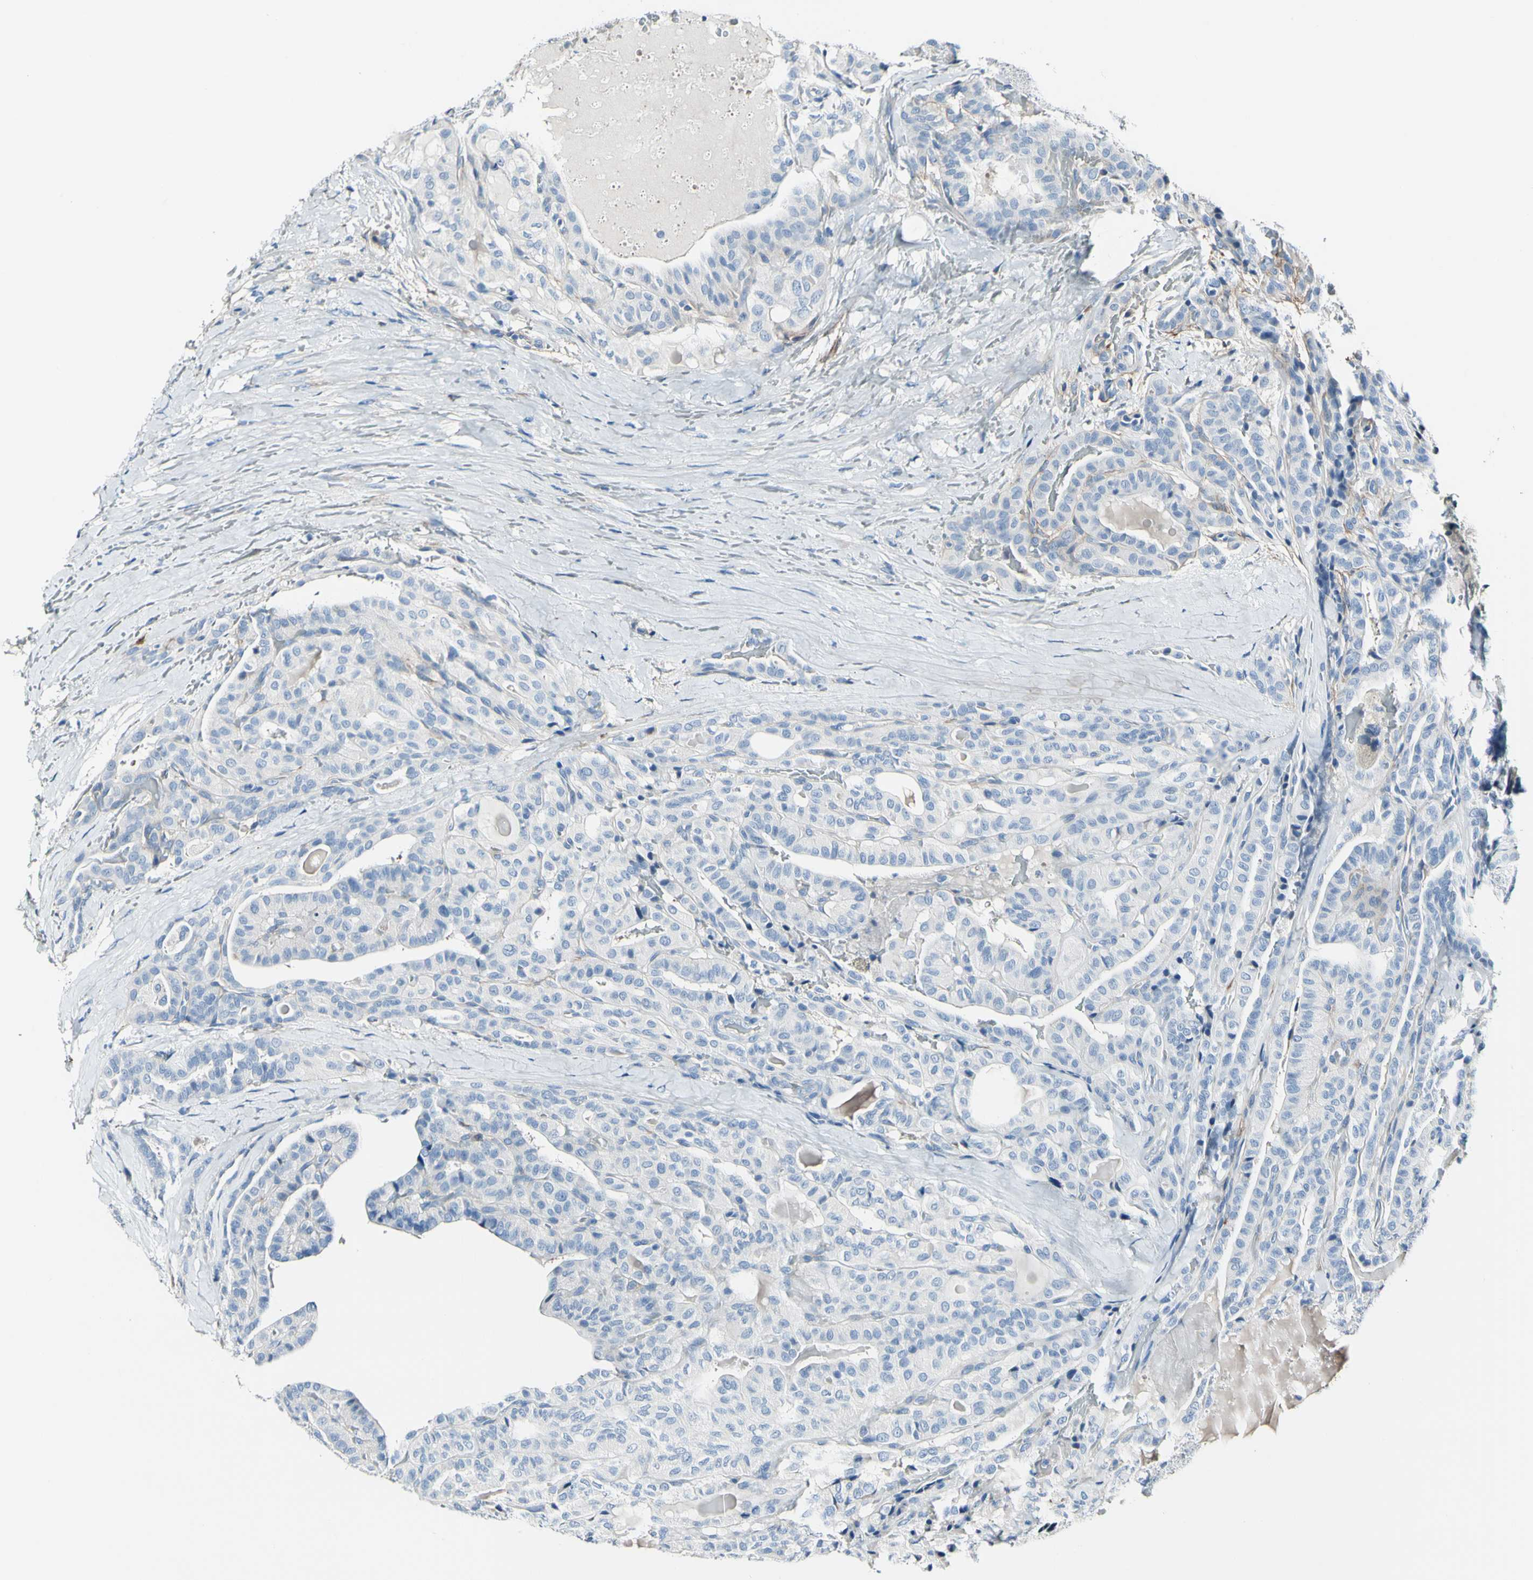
{"staining": {"intensity": "negative", "quantity": "none", "location": "none"}, "tissue": "thyroid cancer", "cell_type": "Tumor cells", "image_type": "cancer", "snomed": [{"axis": "morphology", "description": "Papillary adenocarcinoma, NOS"}, {"axis": "topography", "description": "Thyroid gland"}], "caption": "Human thyroid cancer stained for a protein using IHC demonstrates no expression in tumor cells.", "gene": "COL6A3", "patient": {"sex": "male", "age": 77}}